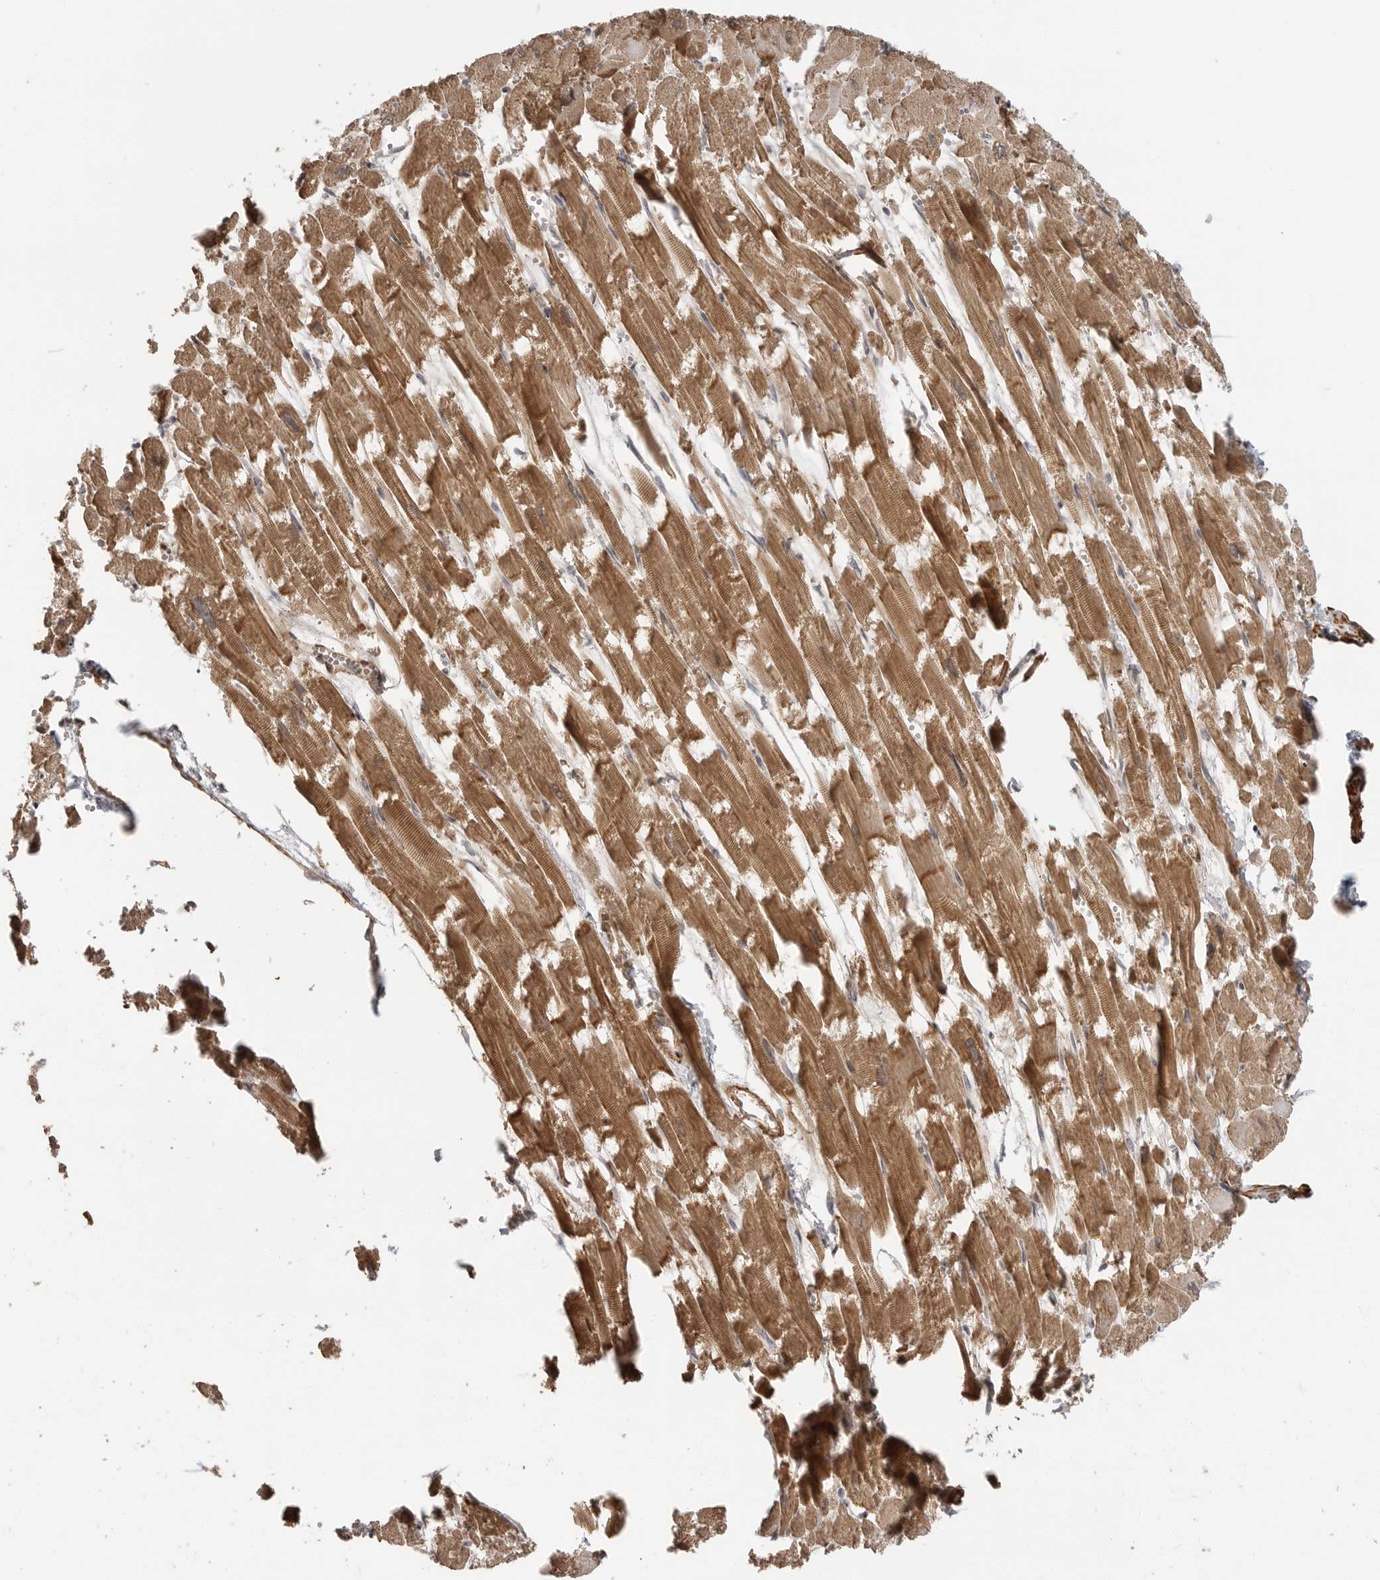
{"staining": {"intensity": "moderate", "quantity": "25%-75%", "location": "cytoplasmic/membranous"}, "tissue": "heart muscle", "cell_type": "Cardiomyocytes", "image_type": "normal", "snomed": [{"axis": "morphology", "description": "Normal tissue, NOS"}, {"axis": "topography", "description": "Heart"}], "caption": "Brown immunohistochemical staining in benign human heart muscle displays moderate cytoplasmic/membranous staining in about 25%-75% of cardiomyocytes.", "gene": "ERN1", "patient": {"sex": "male", "age": 54}}